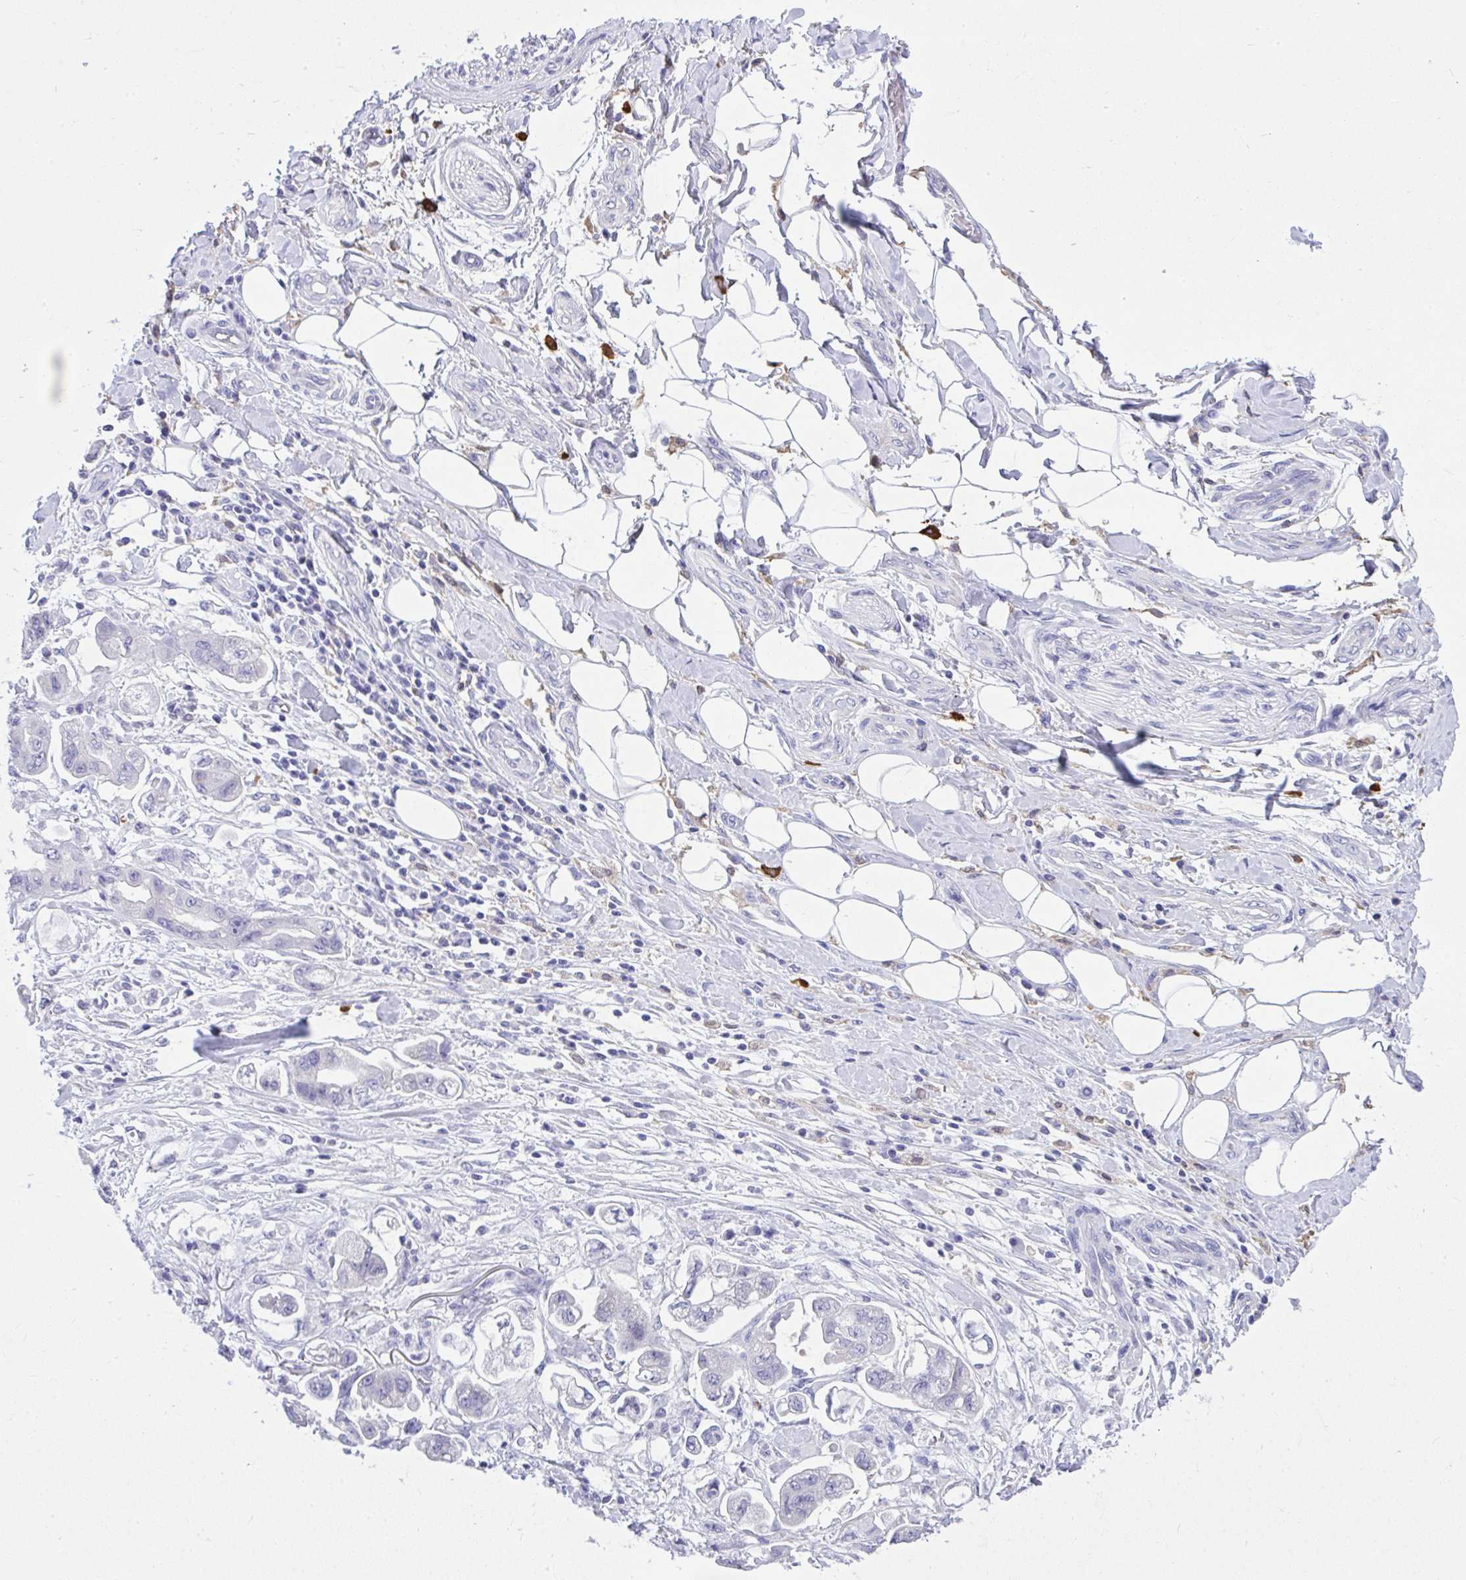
{"staining": {"intensity": "negative", "quantity": "none", "location": "none"}, "tissue": "stomach cancer", "cell_type": "Tumor cells", "image_type": "cancer", "snomed": [{"axis": "morphology", "description": "Adenocarcinoma, NOS"}, {"axis": "topography", "description": "Stomach"}], "caption": "This is a image of immunohistochemistry staining of stomach adenocarcinoma, which shows no positivity in tumor cells. The staining was performed using DAB (3,3'-diaminobenzidine) to visualize the protein expression in brown, while the nuclei were stained in blue with hematoxylin (Magnification: 20x).", "gene": "PSD", "patient": {"sex": "male", "age": 62}}